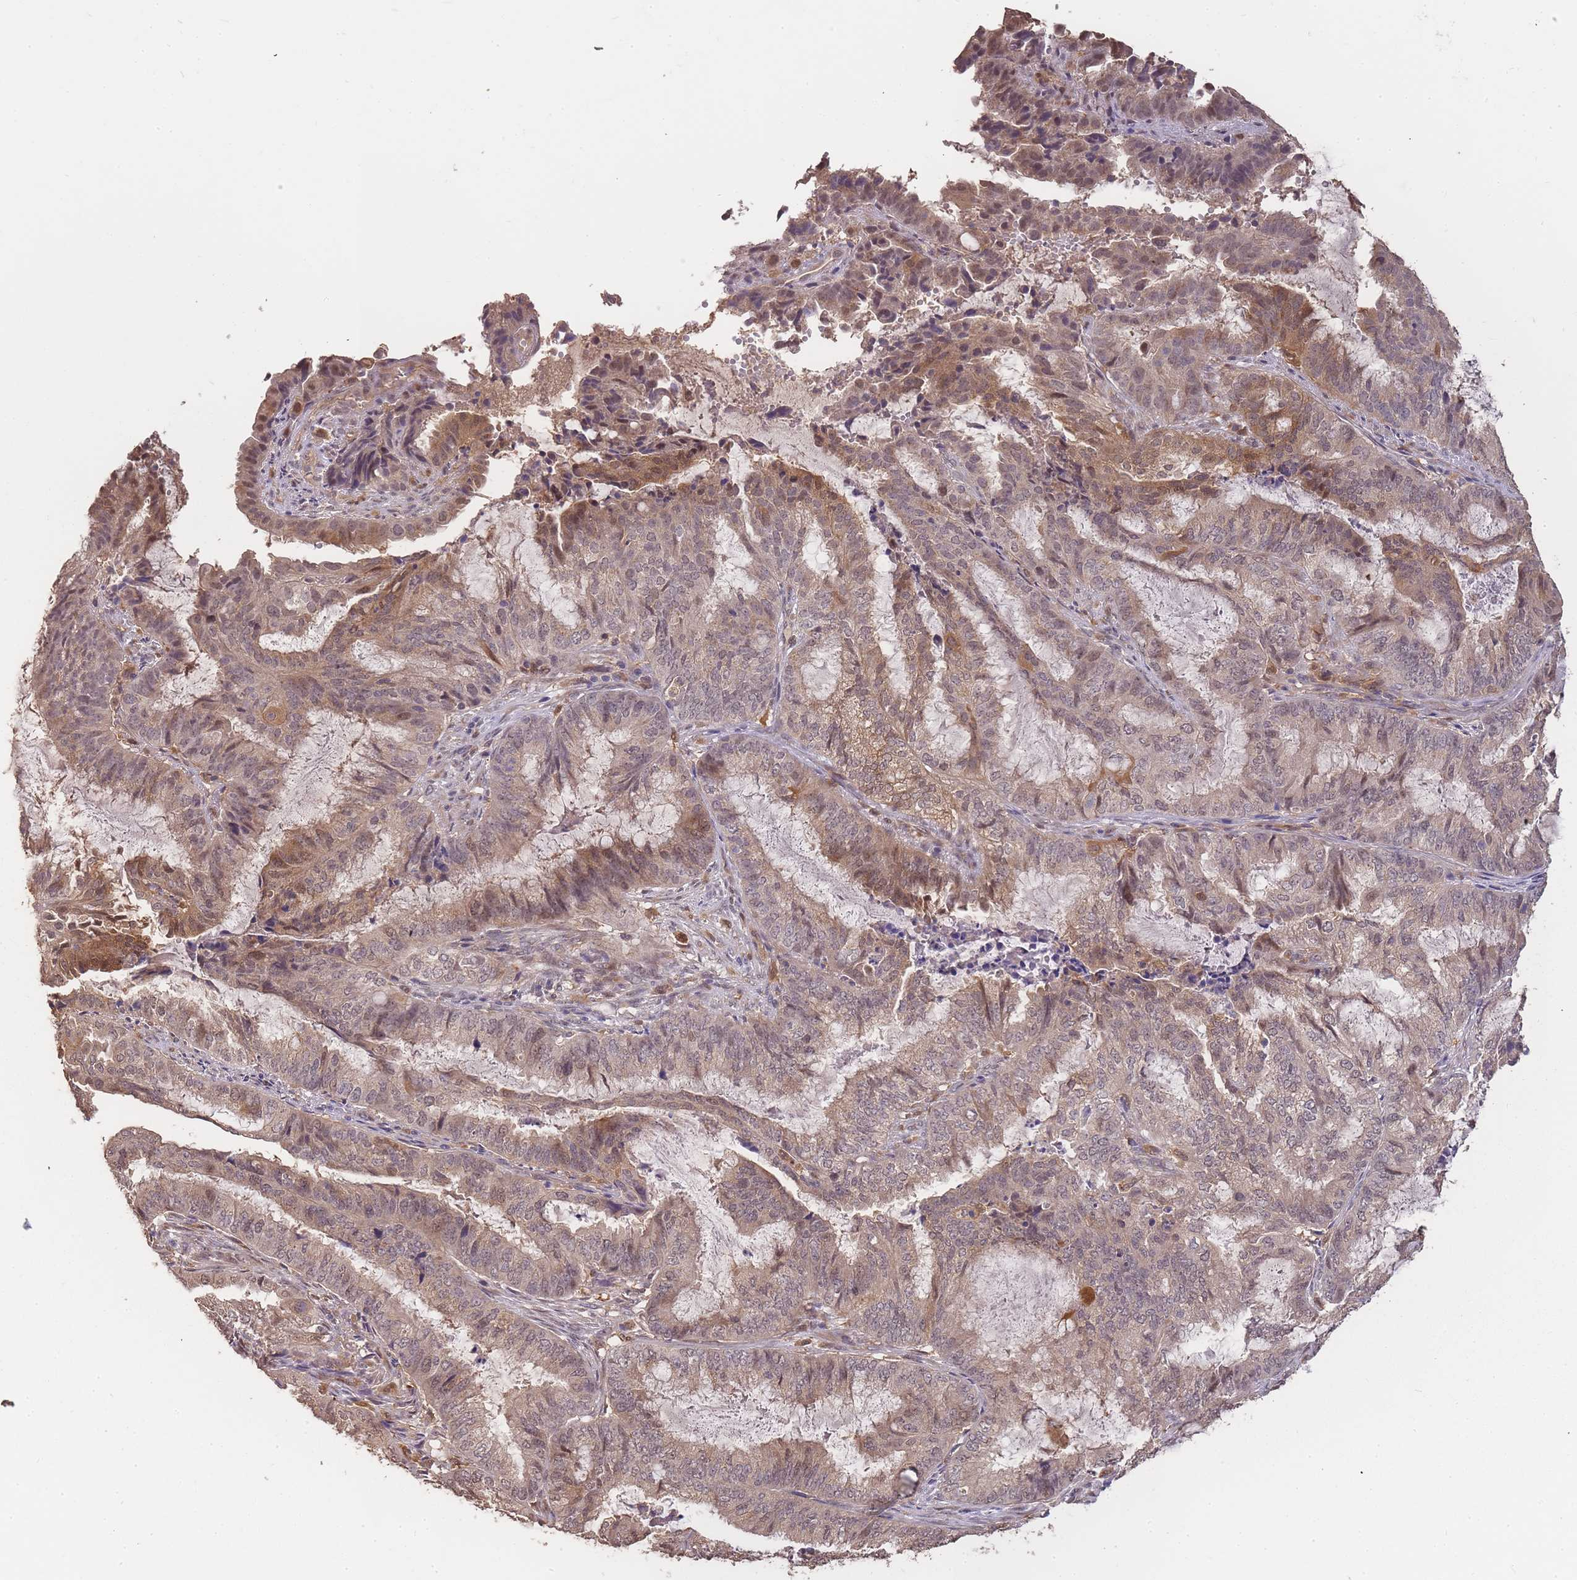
{"staining": {"intensity": "moderate", "quantity": "25%-75%", "location": "cytoplasmic/membranous,nuclear"}, "tissue": "endometrial cancer", "cell_type": "Tumor cells", "image_type": "cancer", "snomed": [{"axis": "morphology", "description": "Adenocarcinoma, NOS"}, {"axis": "topography", "description": "Endometrium"}], "caption": "Endometrial adenocarcinoma stained with DAB IHC demonstrates medium levels of moderate cytoplasmic/membranous and nuclear expression in approximately 25%-75% of tumor cells.", "gene": "CDKN2AIPNL", "patient": {"sex": "female", "age": 51}}